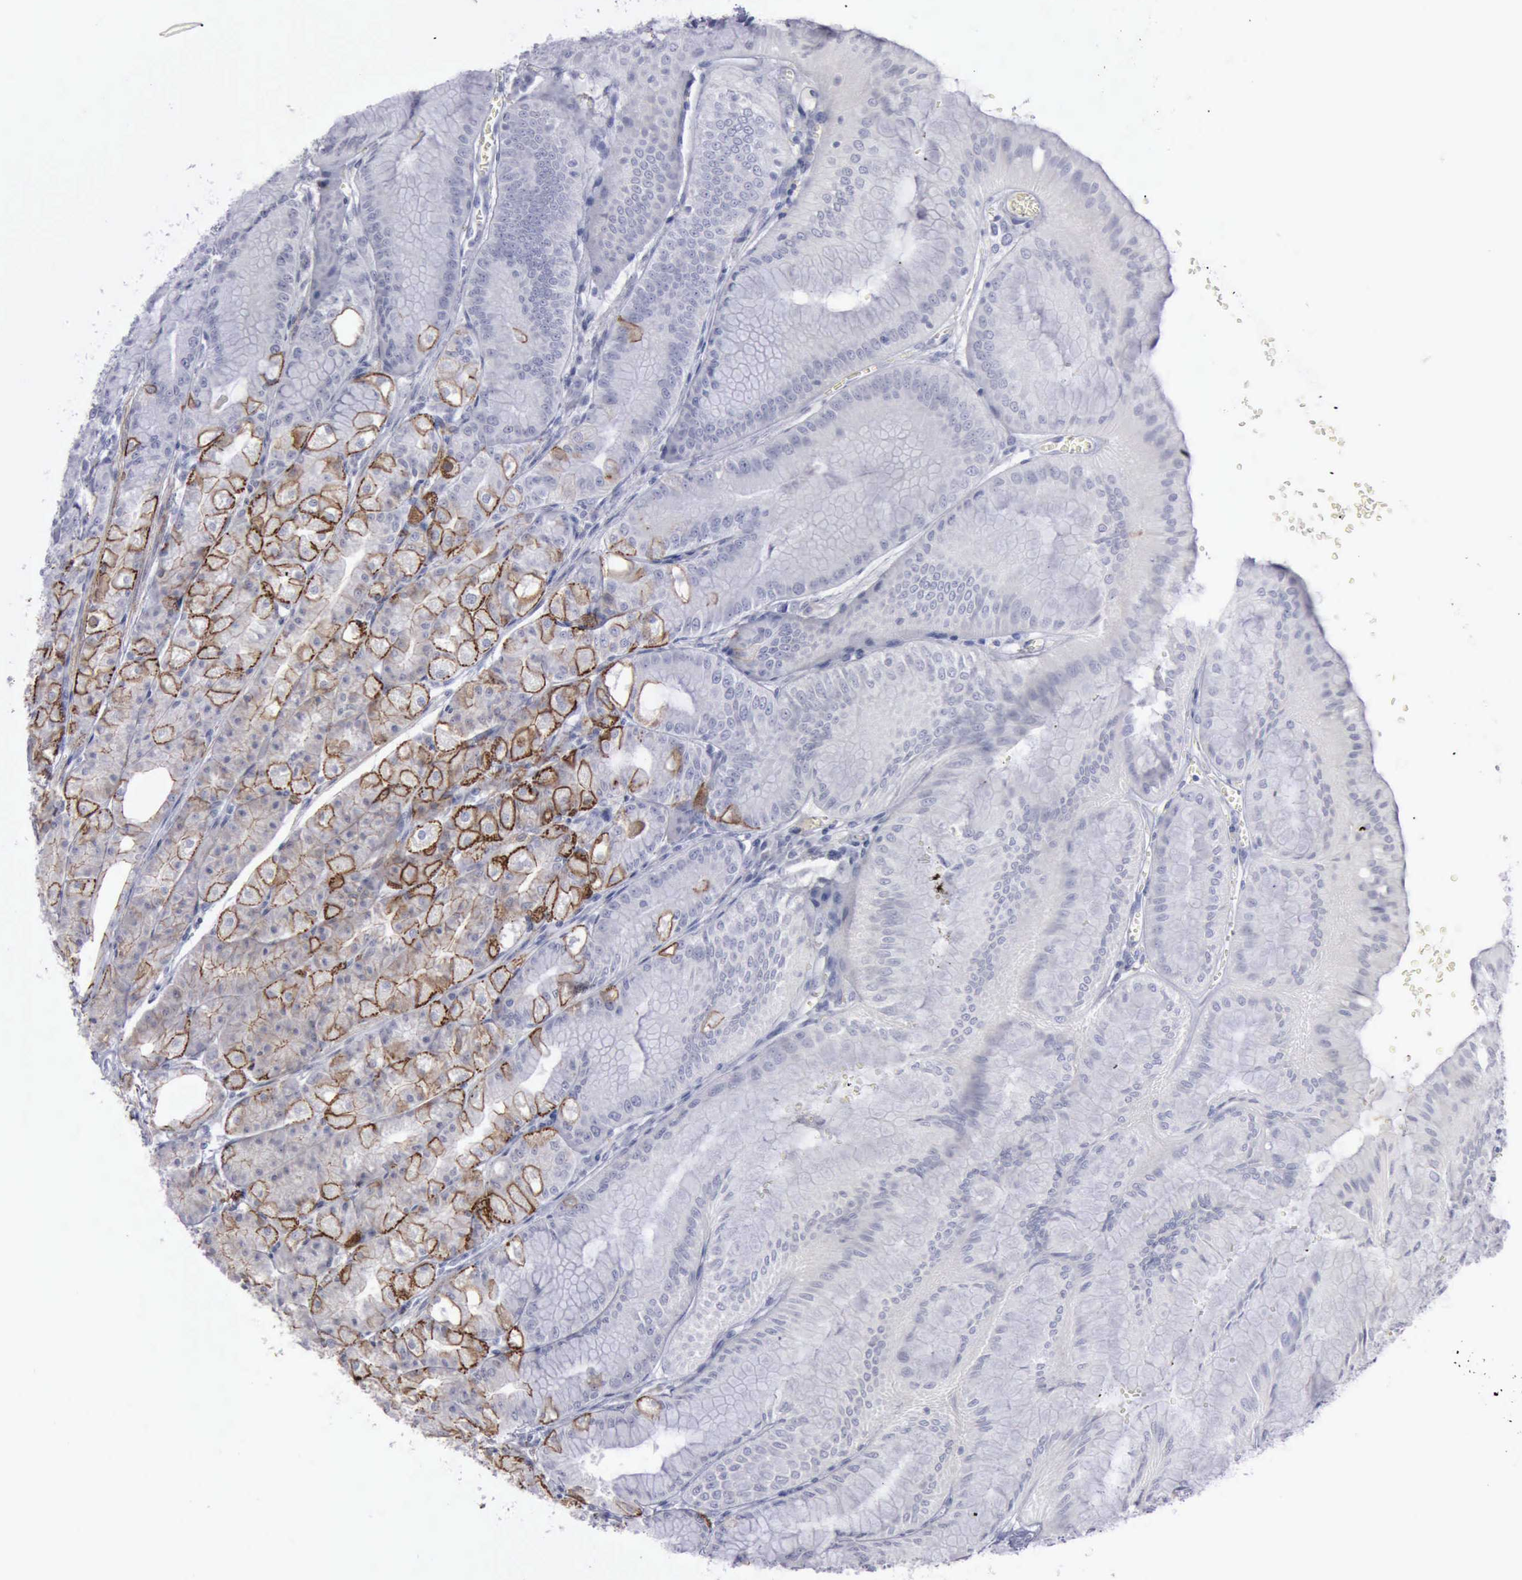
{"staining": {"intensity": "strong", "quantity": "25%-75%", "location": "cytoplasmic/membranous"}, "tissue": "stomach", "cell_type": "Glandular cells", "image_type": "normal", "snomed": [{"axis": "morphology", "description": "Normal tissue, NOS"}, {"axis": "topography", "description": "Stomach, lower"}], "caption": "This micrograph shows immunohistochemistry staining of normal human stomach, with high strong cytoplasmic/membranous staining in about 25%-75% of glandular cells.", "gene": "CDH2", "patient": {"sex": "male", "age": 71}}